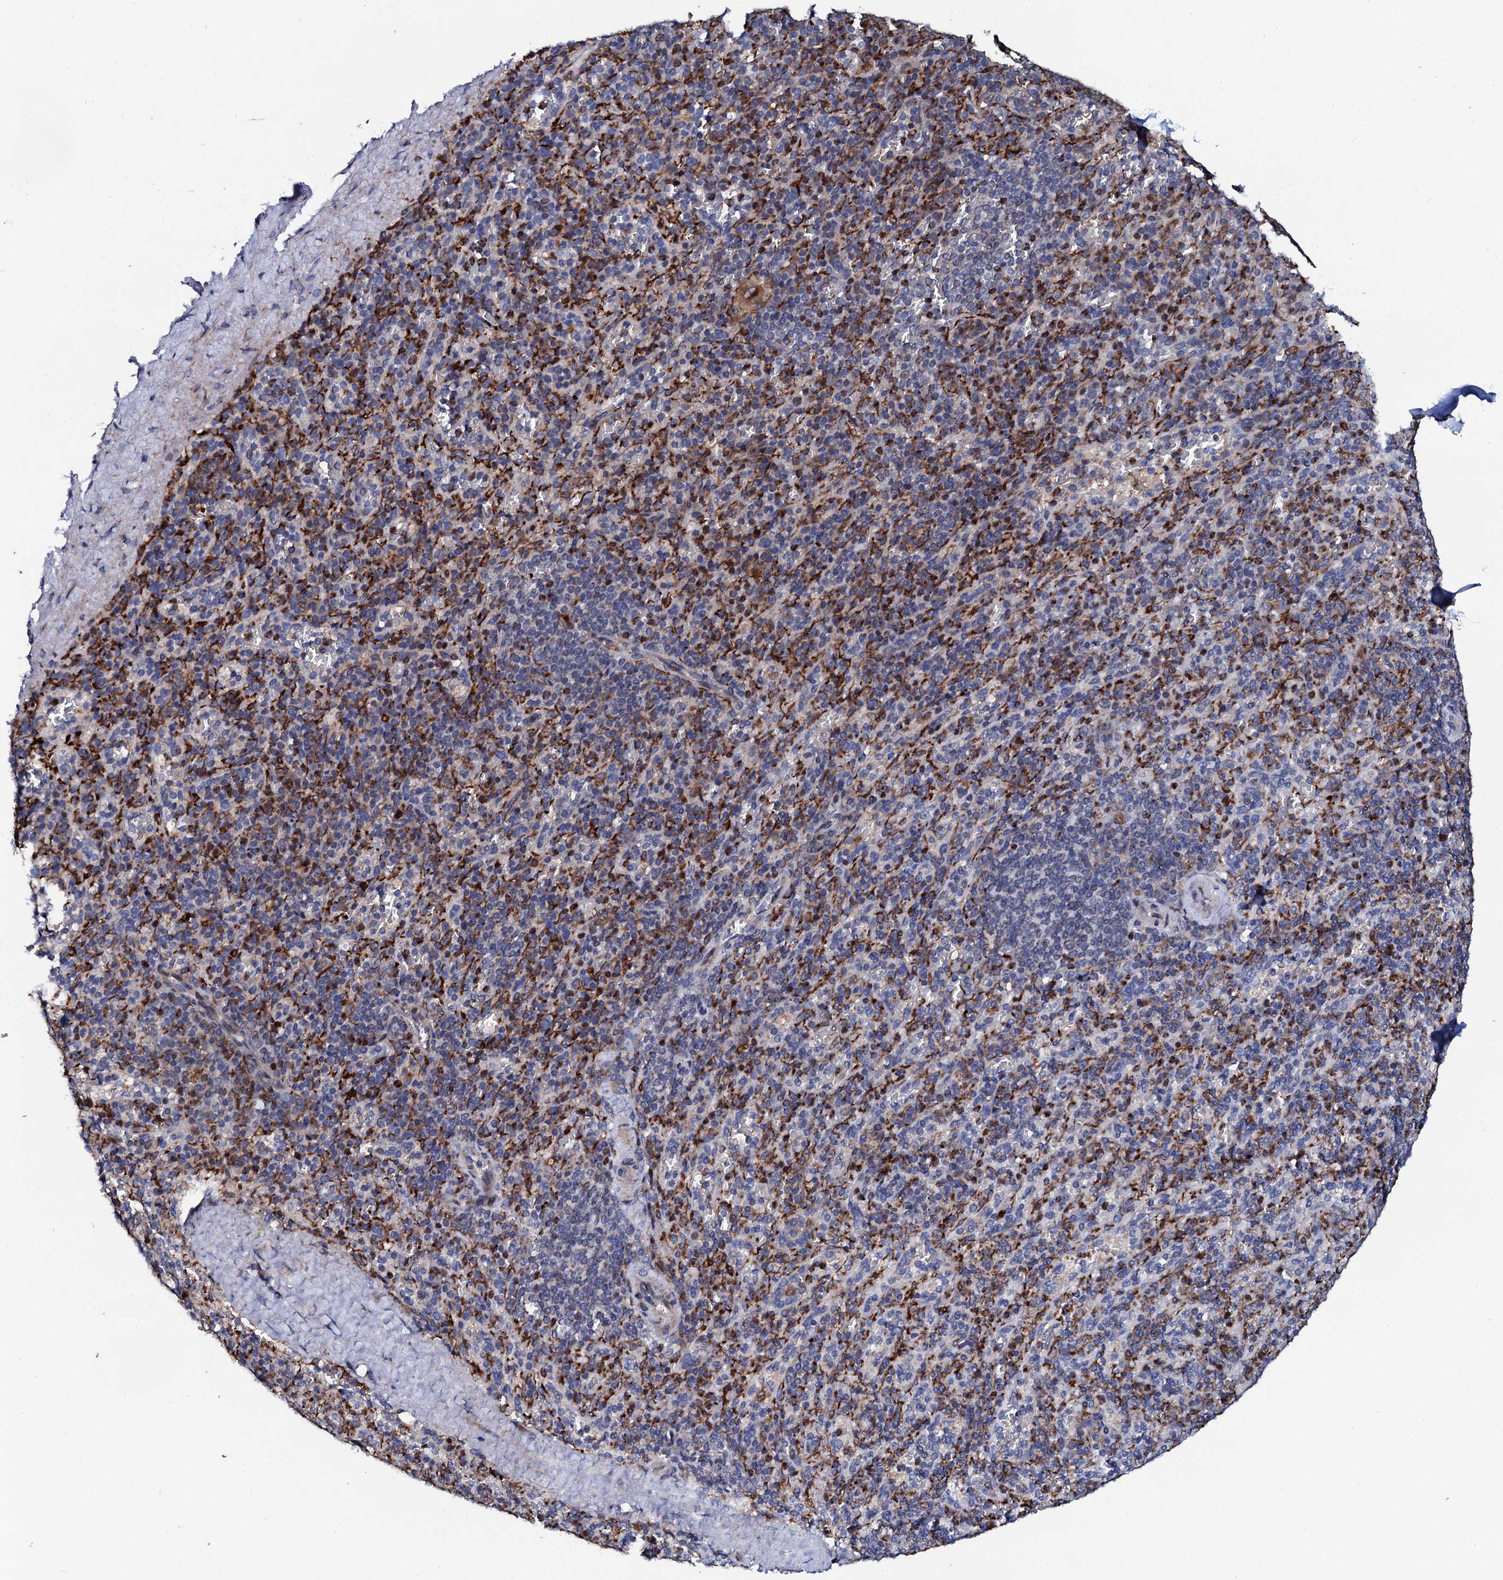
{"staining": {"intensity": "weak", "quantity": "25%-75%", "location": "cytoplasmic/membranous"}, "tissue": "spleen", "cell_type": "Cells in red pulp", "image_type": "normal", "snomed": [{"axis": "morphology", "description": "Normal tissue, NOS"}, {"axis": "topography", "description": "Spleen"}], "caption": "This micrograph displays immunohistochemistry staining of unremarkable human spleen, with low weak cytoplasmic/membranous positivity in approximately 25%-75% of cells in red pulp.", "gene": "TCIRG1", "patient": {"sex": "male", "age": 82}}